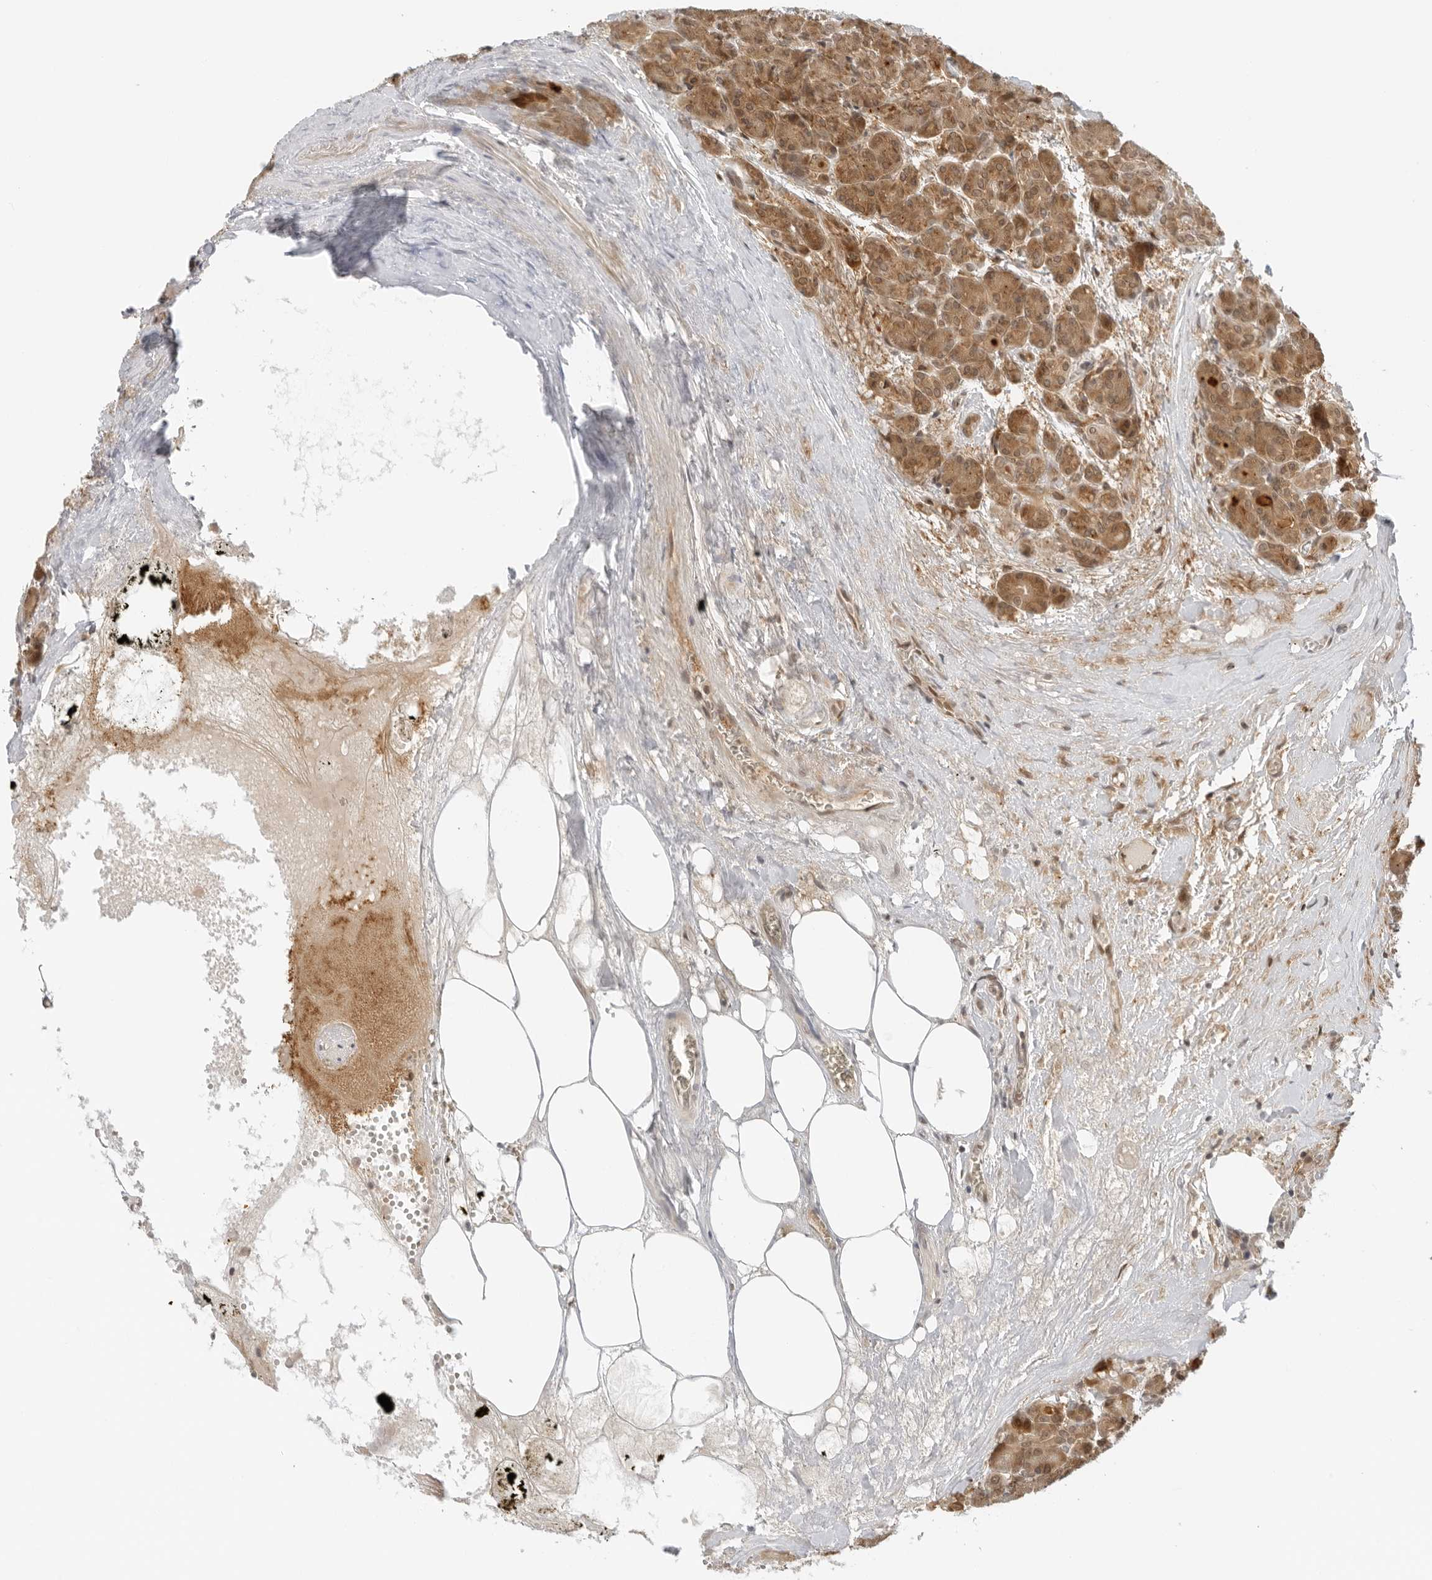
{"staining": {"intensity": "moderate", "quantity": ">75%", "location": "cytoplasmic/membranous"}, "tissue": "pancreas", "cell_type": "Exocrine glandular cells", "image_type": "normal", "snomed": [{"axis": "morphology", "description": "Normal tissue, NOS"}, {"axis": "topography", "description": "Pancreas"}], "caption": "Immunohistochemistry (IHC) of benign pancreas reveals medium levels of moderate cytoplasmic/membranous positivity in about >75% of exocrine glandular cells. The protein of interest is shown in brown color, while the nuclei are stained blue.", "gene": "RC3H1", "patient": {"sex": "male", "age": 63}}